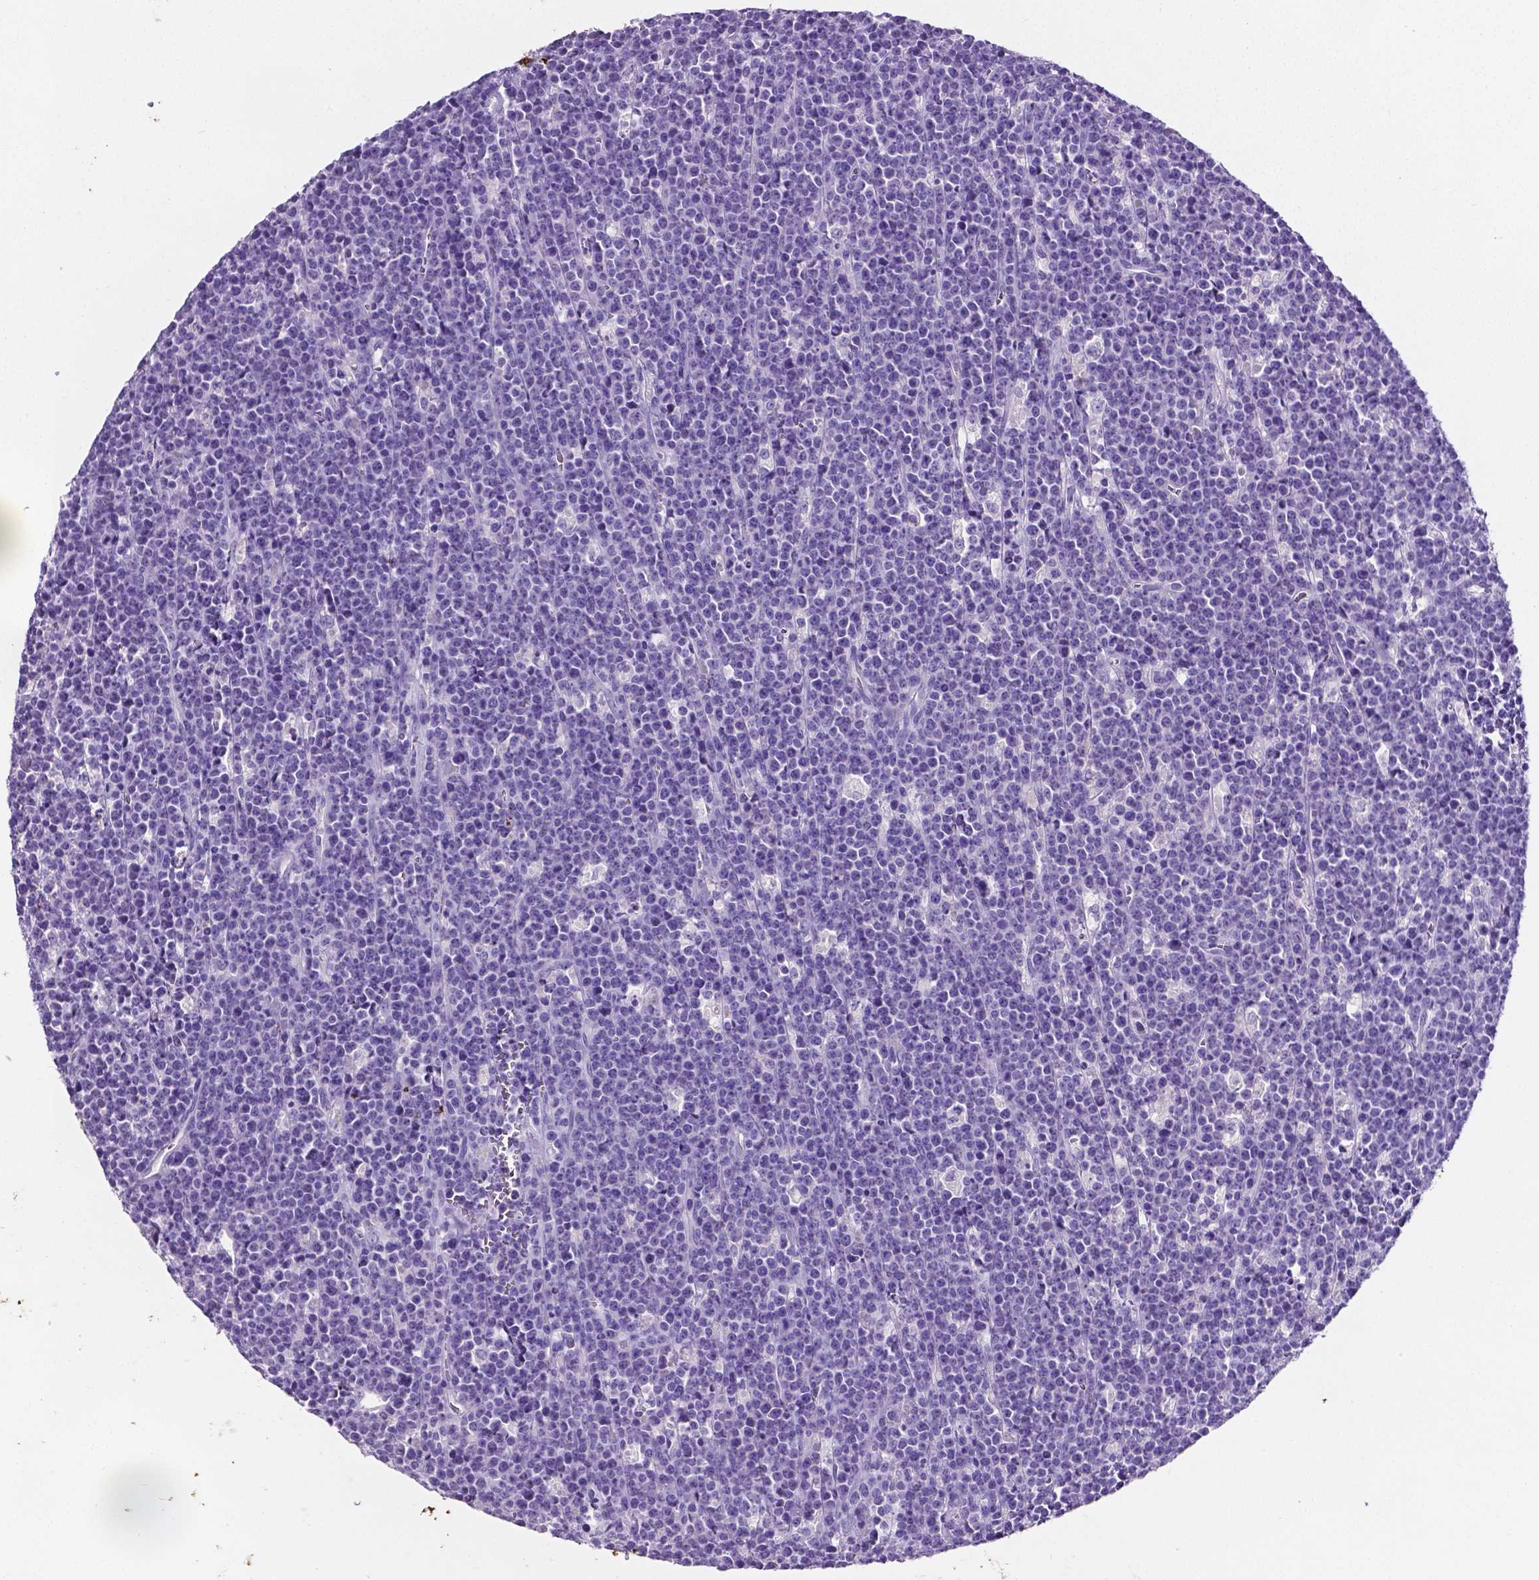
{"staining": {"intensity": "negative", "quantity": "none", "location": "none"}, "tissue": "lymphoma", "cell_type": "Tumor cells", "image_type": "cancer", "snomed": [{"axis": "morphology", "description": "Malignant lymphoma, non-Hodgkin's type, High grade"}, {"axis": "topography", "description": "Ovary"}], "caption": "Immunohistochemical staining of human lymphoma shows no significant expression in tumor cells.", "gene": "SLC22A2", "patient": {"sex": "female", "age": 56}}